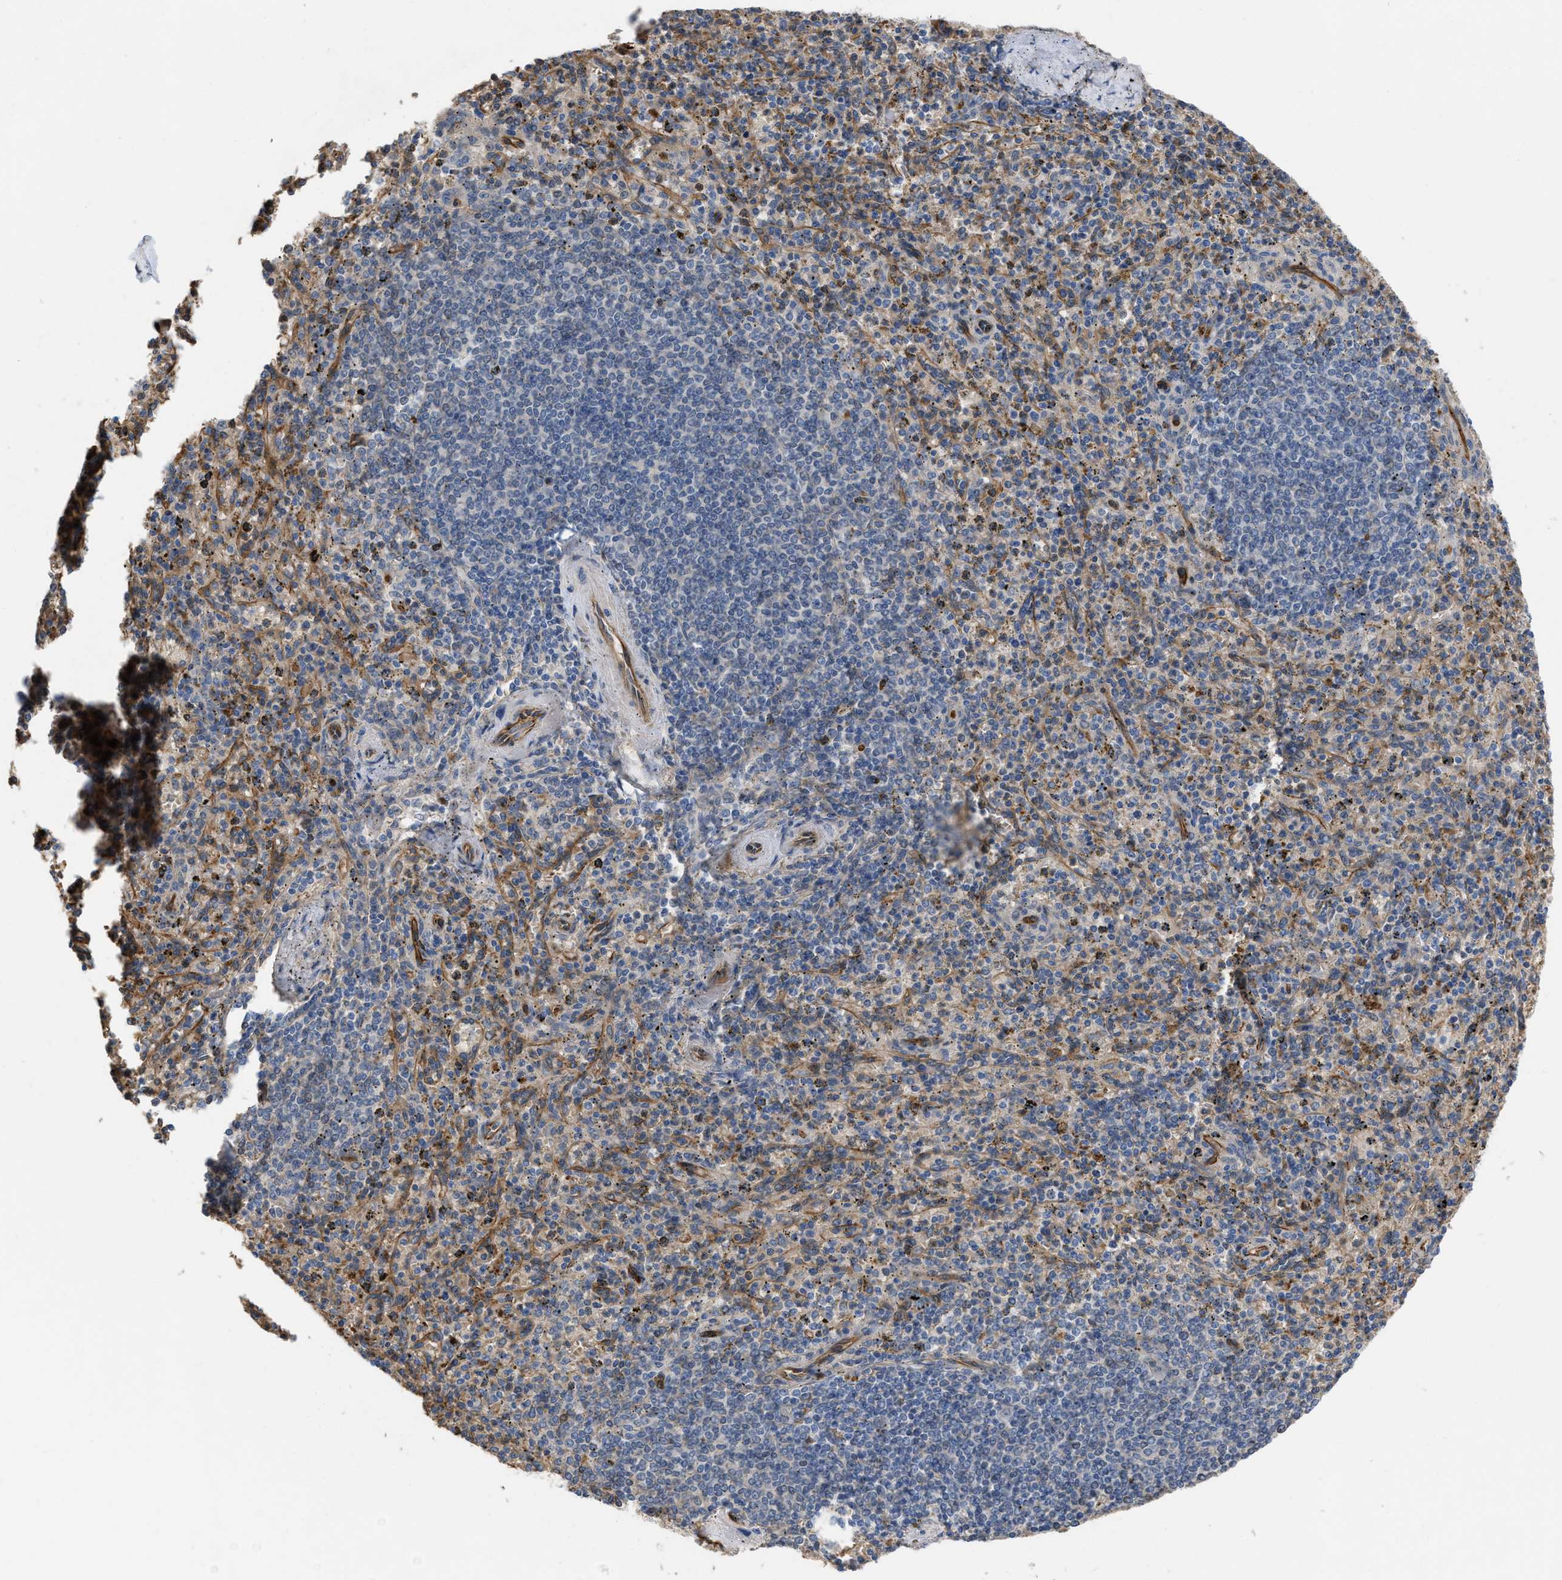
{"staining": {"intensity": "weak", "quantity": "25%-75%", "location": "cytoplasmic/membranous"}, "tissue": "spleen", "cell_type": "Cells in red pulp", "image_type": "normal", "snomed": [{"axis": "morphology", "description": "Normal tissue, NOS"}, {"axis": "topography", "description": "Spleen"}], "caption": "A micrograph showing weak cytoplasmic/membranous expression in about 25%-75% of cells in red pulp in unremarkable spleen, as visualized by brown immunohistochemical staining.", "gene": "SLC4A11", "patient": {"sex": "male", "age": 72}}